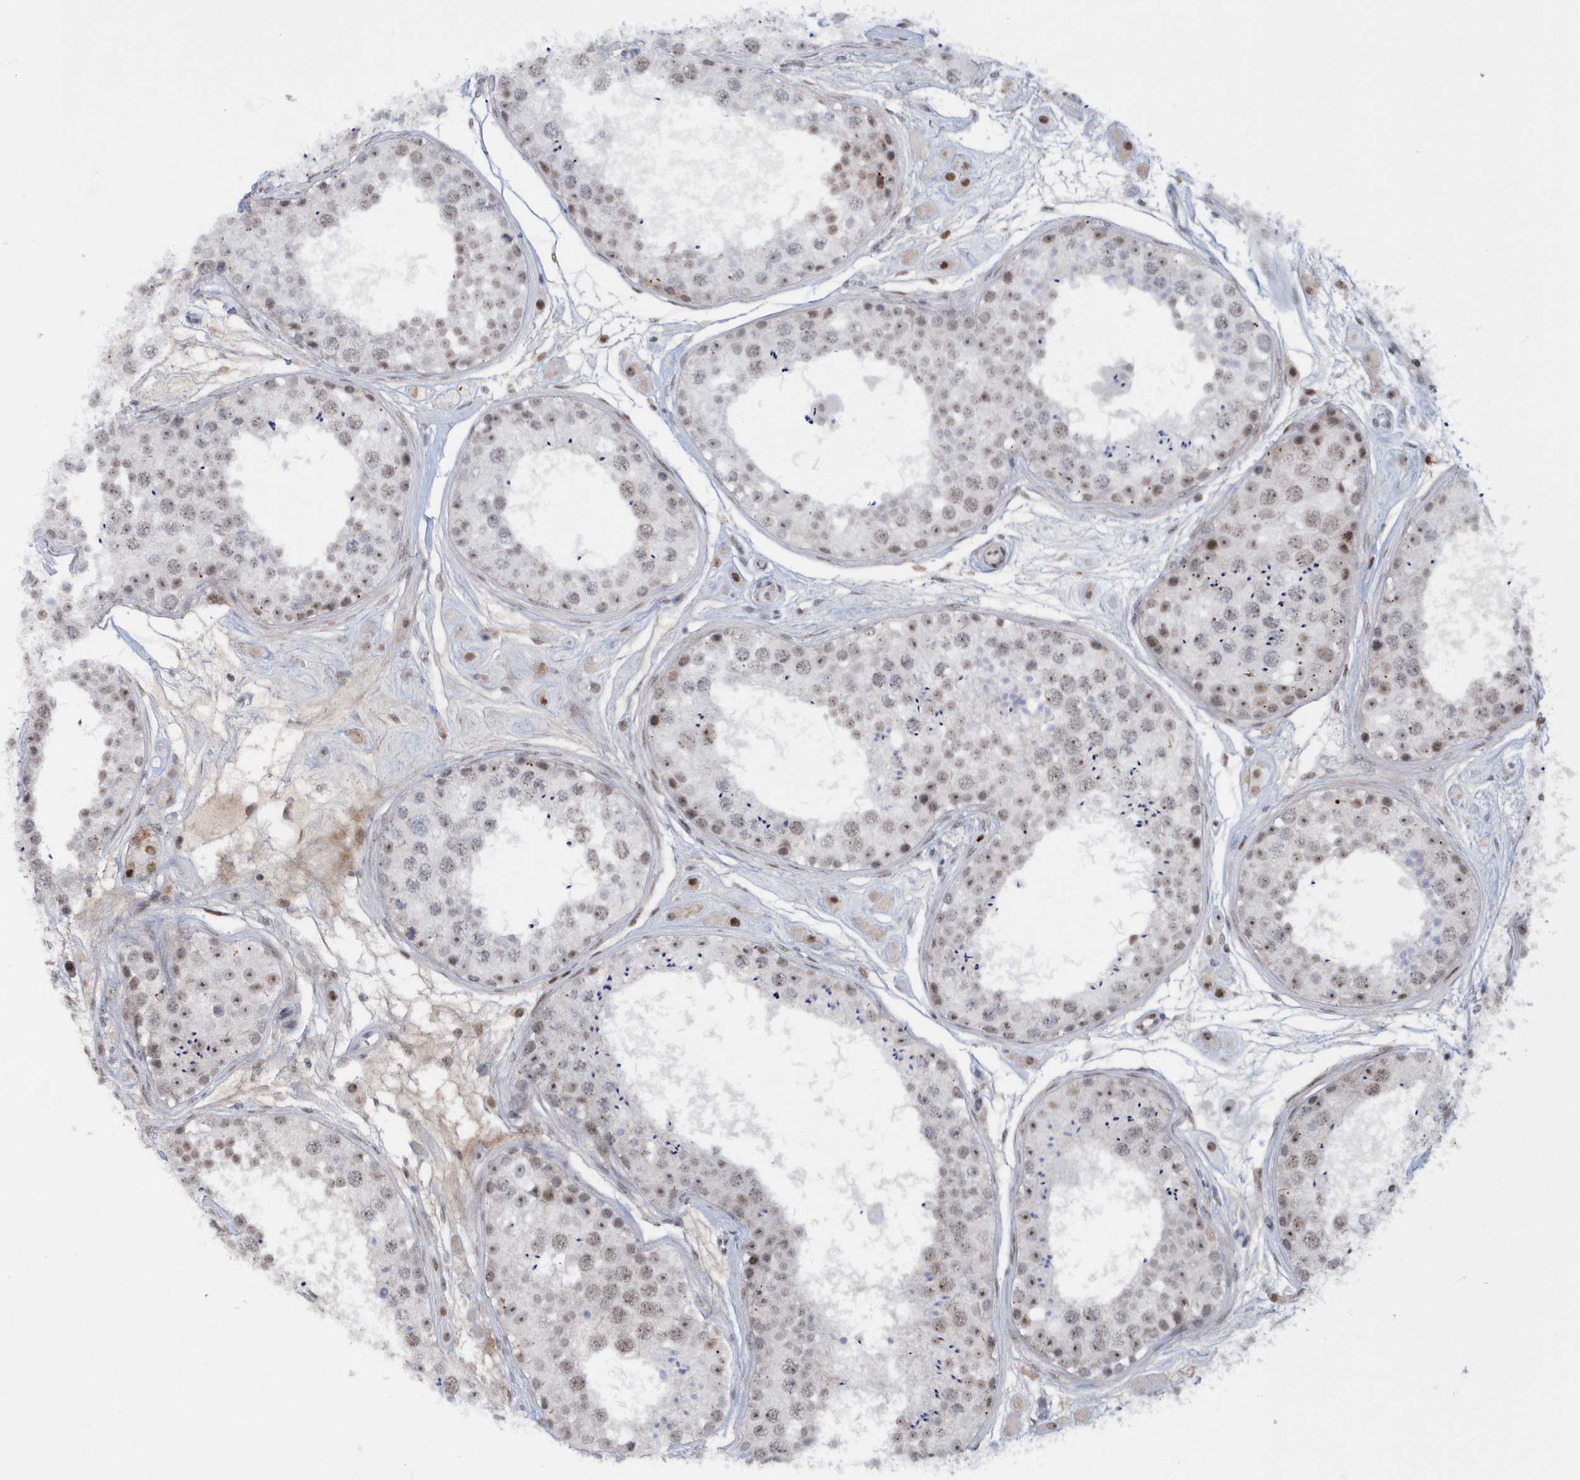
{"staining": {"intensity": "moderate", "quantity": "<25%", "location": "nuclear"}, "tissue": "testis", "cell_type": "Cells in seminiferous ducts", "image_type": "normal", "snomed": [{"axis": "morphology", "description": "Normal tissue, NOS"}, {"axis": "topography", "description": "Testis"}], "caption": "Immunohistochemistry (IHC) of unremarkable human testis exhibits low levels of moderate nuclear staining in approximately <25% of cells in seminiferous ducts. (DAB = brown stain, brightfield microscopy at high magnification).", "gene": "ASCL4", "patient": {"sex": "male", "age": 25}}